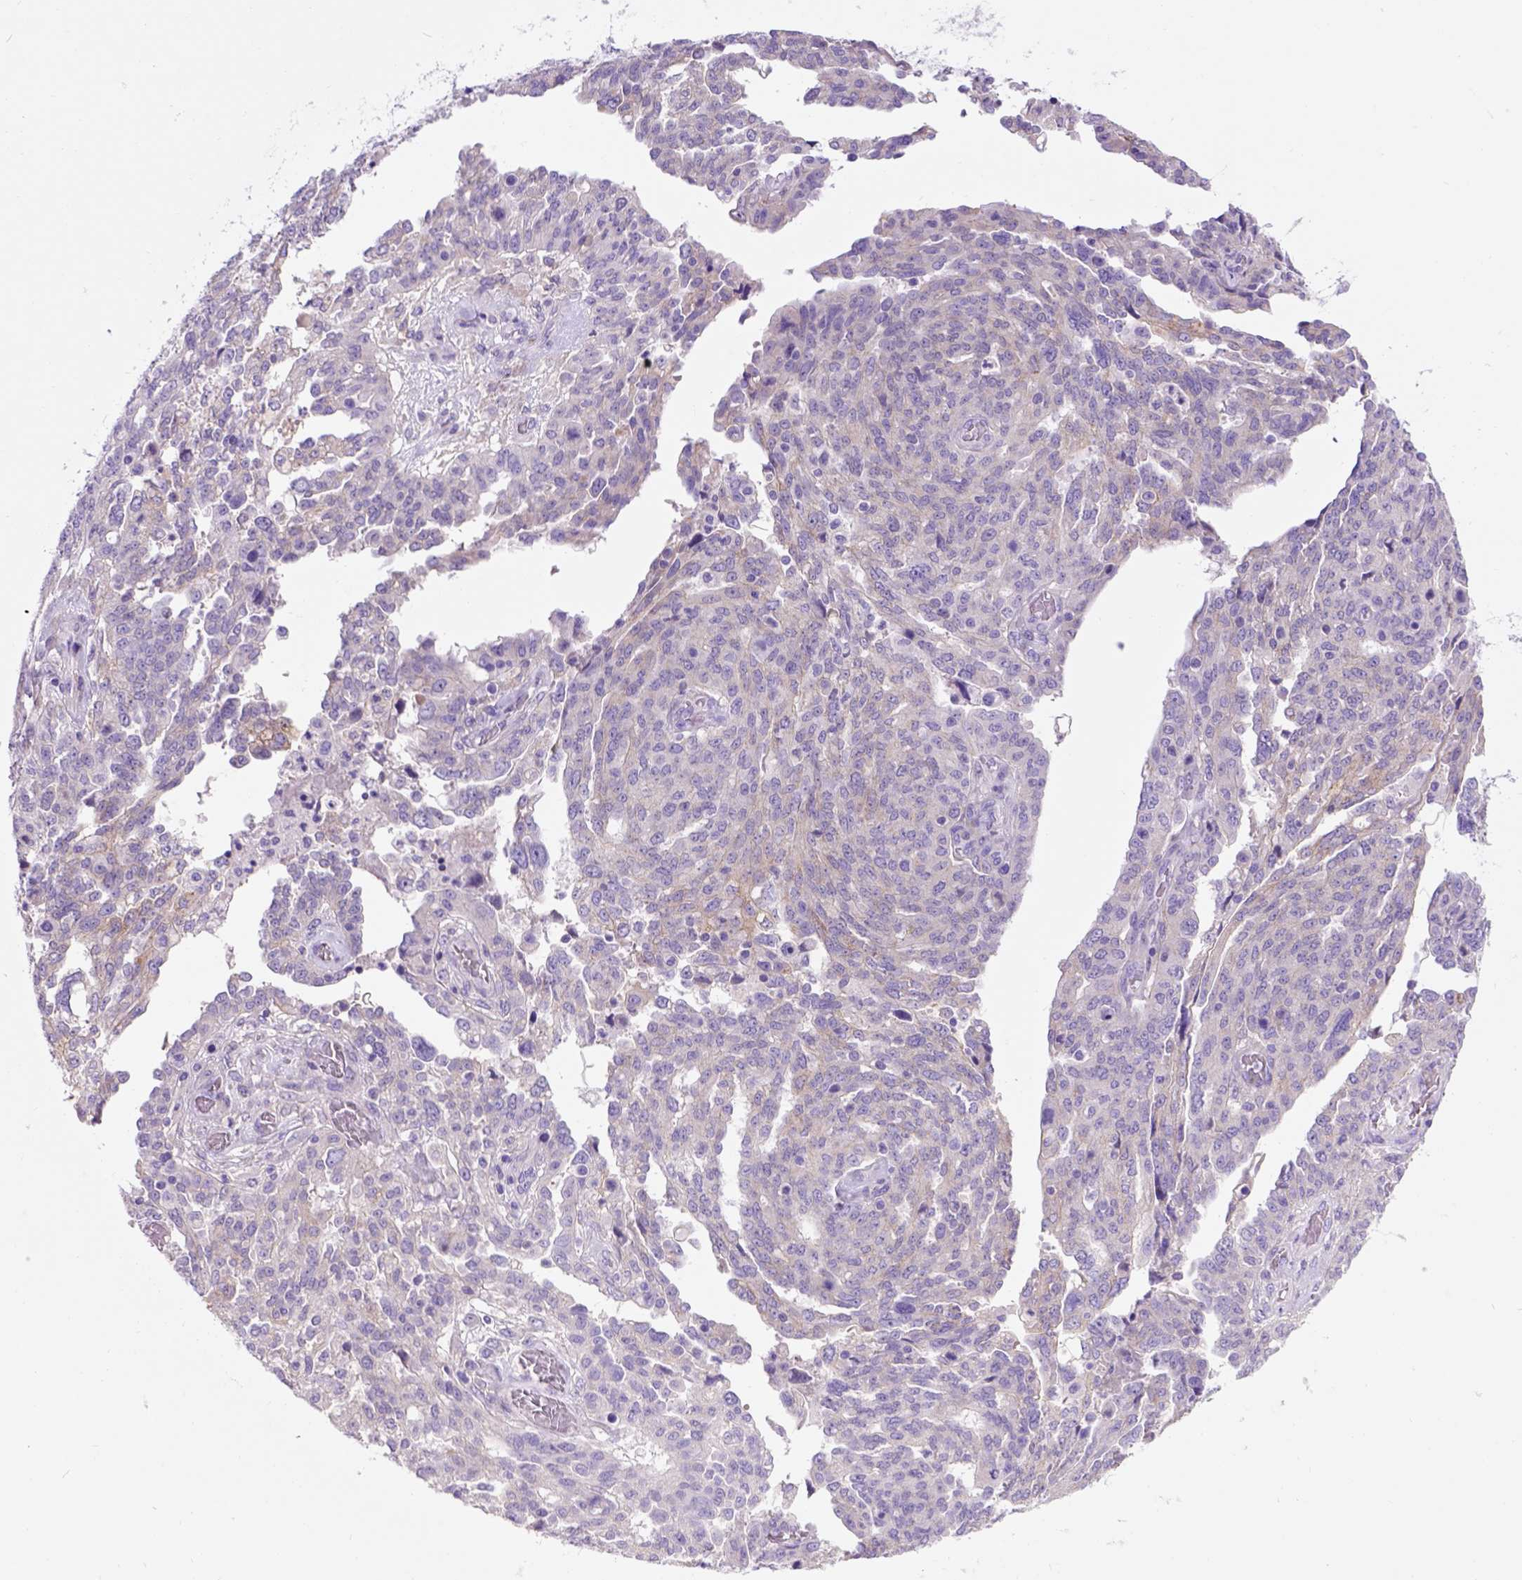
{"staining": {"intensity": "negative", "quantity": "none", "location": "none"}, "tissue": "ovarian cancer", "cell_type": "Tumor cells", "image_type": "cancer", "snomed": [{"axis": "morphology", "description": "Cystadenocarcinoma, serous, NOS"}, {"axis": "topography", "description": "Ovary"}], "caption": "Micrograph shows no significant protein staining in tumor cells of serous cystadenocarcinoma (ovarian).", "gene": "EGFR", "patient": {"sex": "female", "age": 67}}